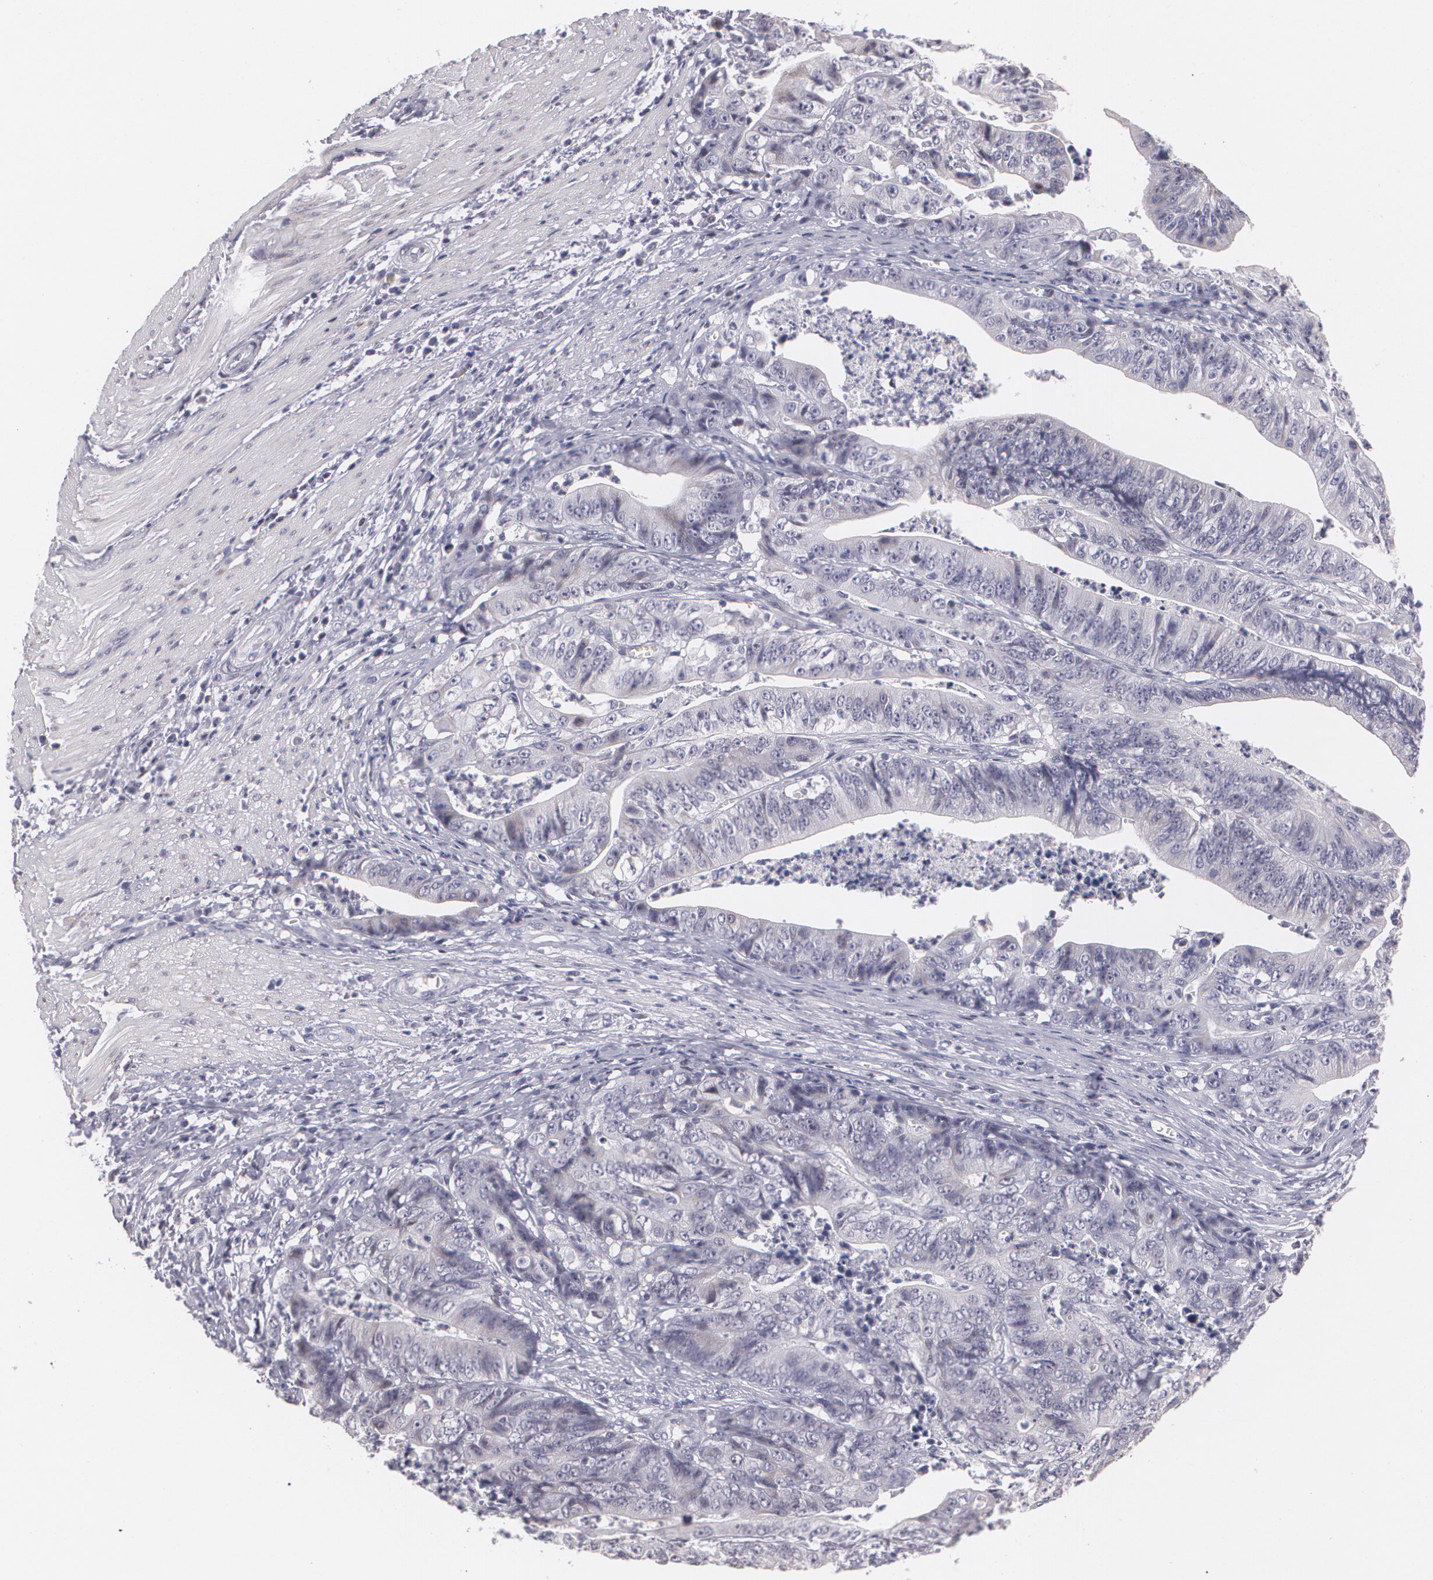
{"staining": {"intensity": "negative", "quantity": "none", "location": "none"}, "tissue": "stomach cancer", "cell_type": "Tumor cells", "image_type": "cancer", "snomed": [{"axis": "morphology", "description": "Adenocarcinoma, NOS"}, {"axis": "topography", "description": "Stomach, lower"}], "caption": "The image demonstrates no staining of tumor cells in stomach cancer (adenocarcinoma). The staining was performed using DAB to visualize the protein expression in brown, while the nuclei were stained in blue with hematoxylin (Magnification: 20x).", "gene": "ZBTB16", "patient": {"sex": "female", "age": 86}}